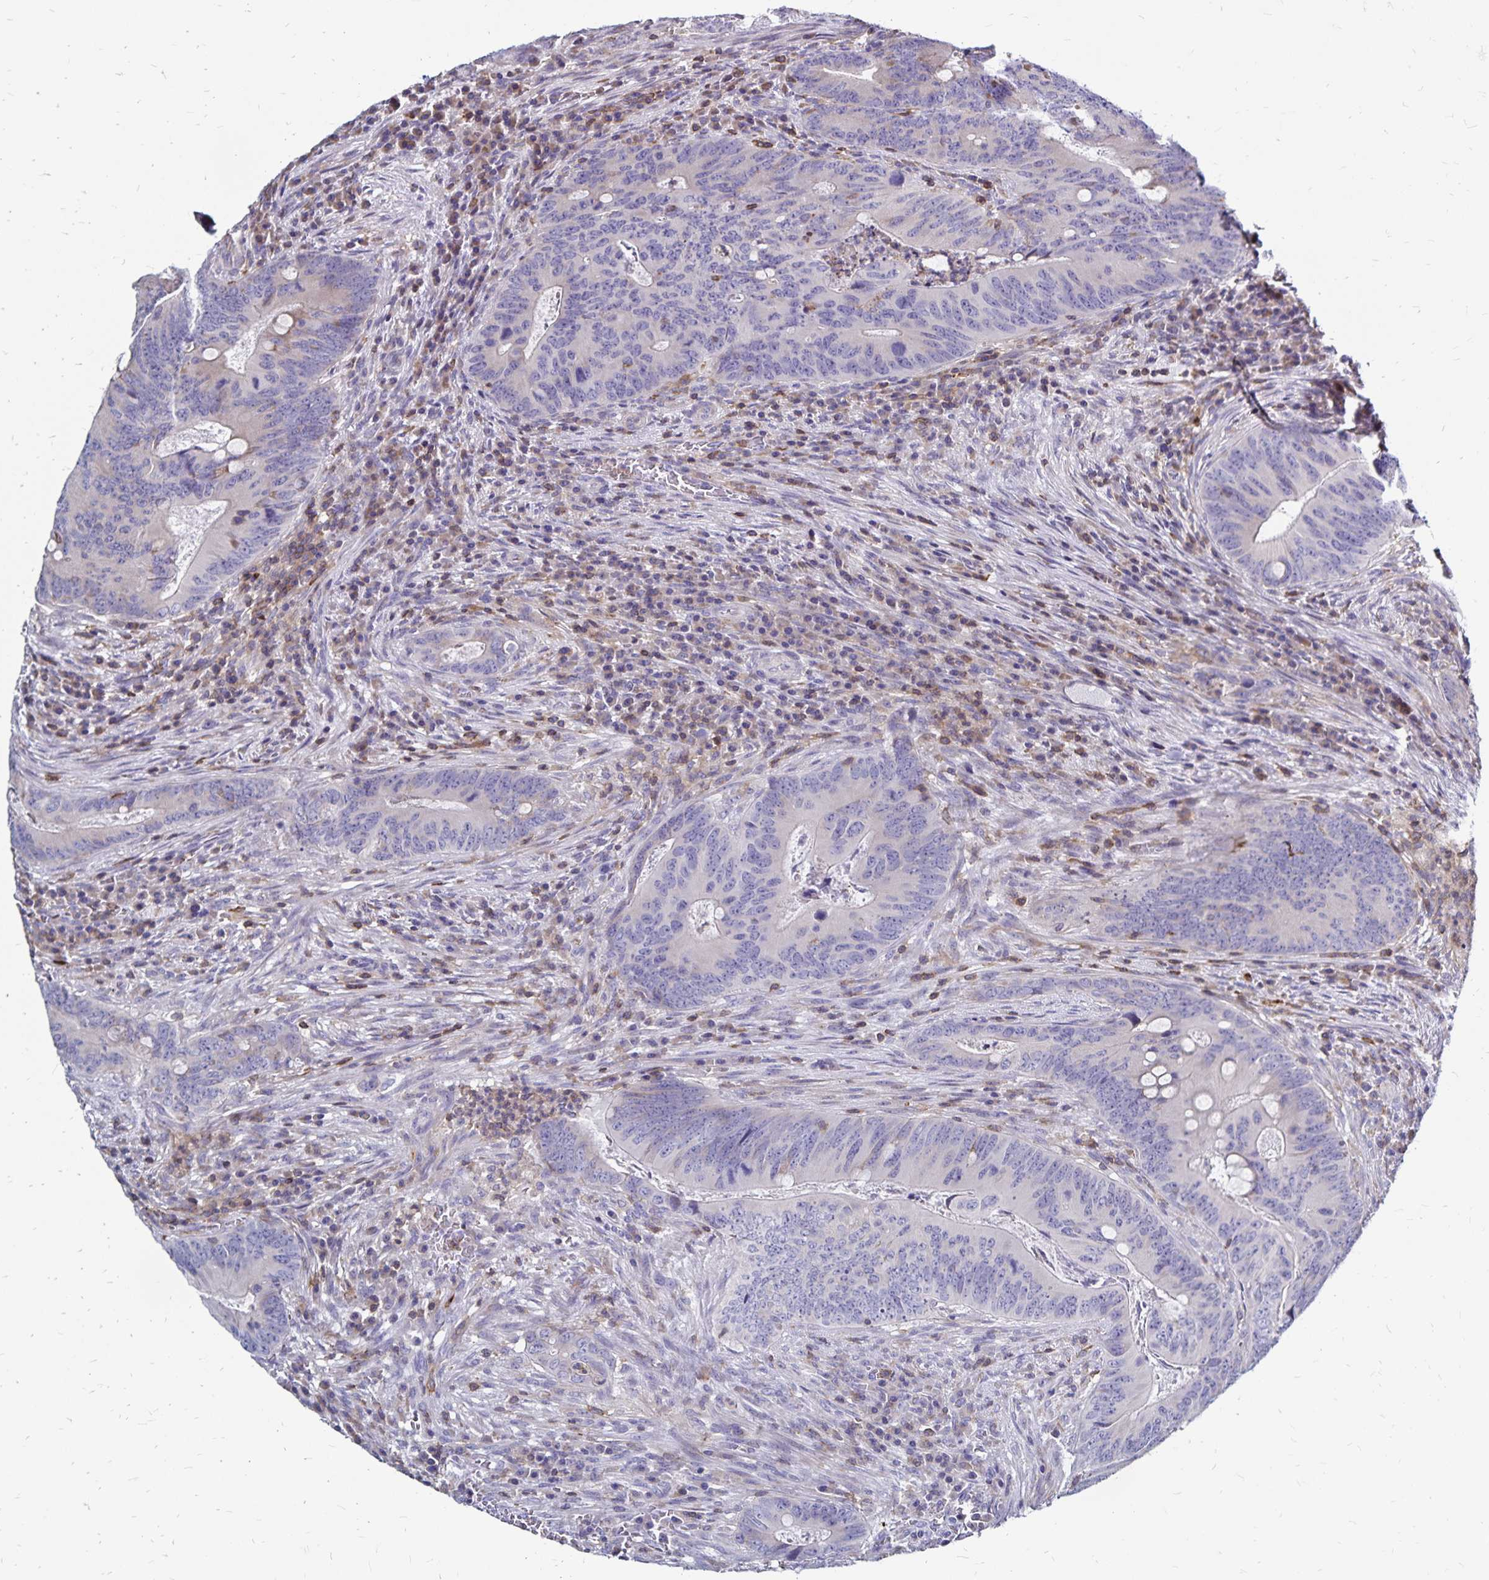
{"staining": {"intensity": "weak", "quantity": "<25%", "location": "cytoplasmic/membranous"}, "tissue": "colorectal cancer", "cell_type": "Tumor cells", "image_type": "cancer", "snomed": [{"axis": "morphology", "description": "Adenocarcinoma, NOS"}, {"axis": "topography", "description": "Colon"}], "caption": "Tumor cells show no significant staining in colorectal adenocarcinoma. (DAB (3,3'-diaminobenzidine) IHC with hematoxylin counter stain).", "gene": "NAGPA", "patient": {"sex": "female", "age": 74}}